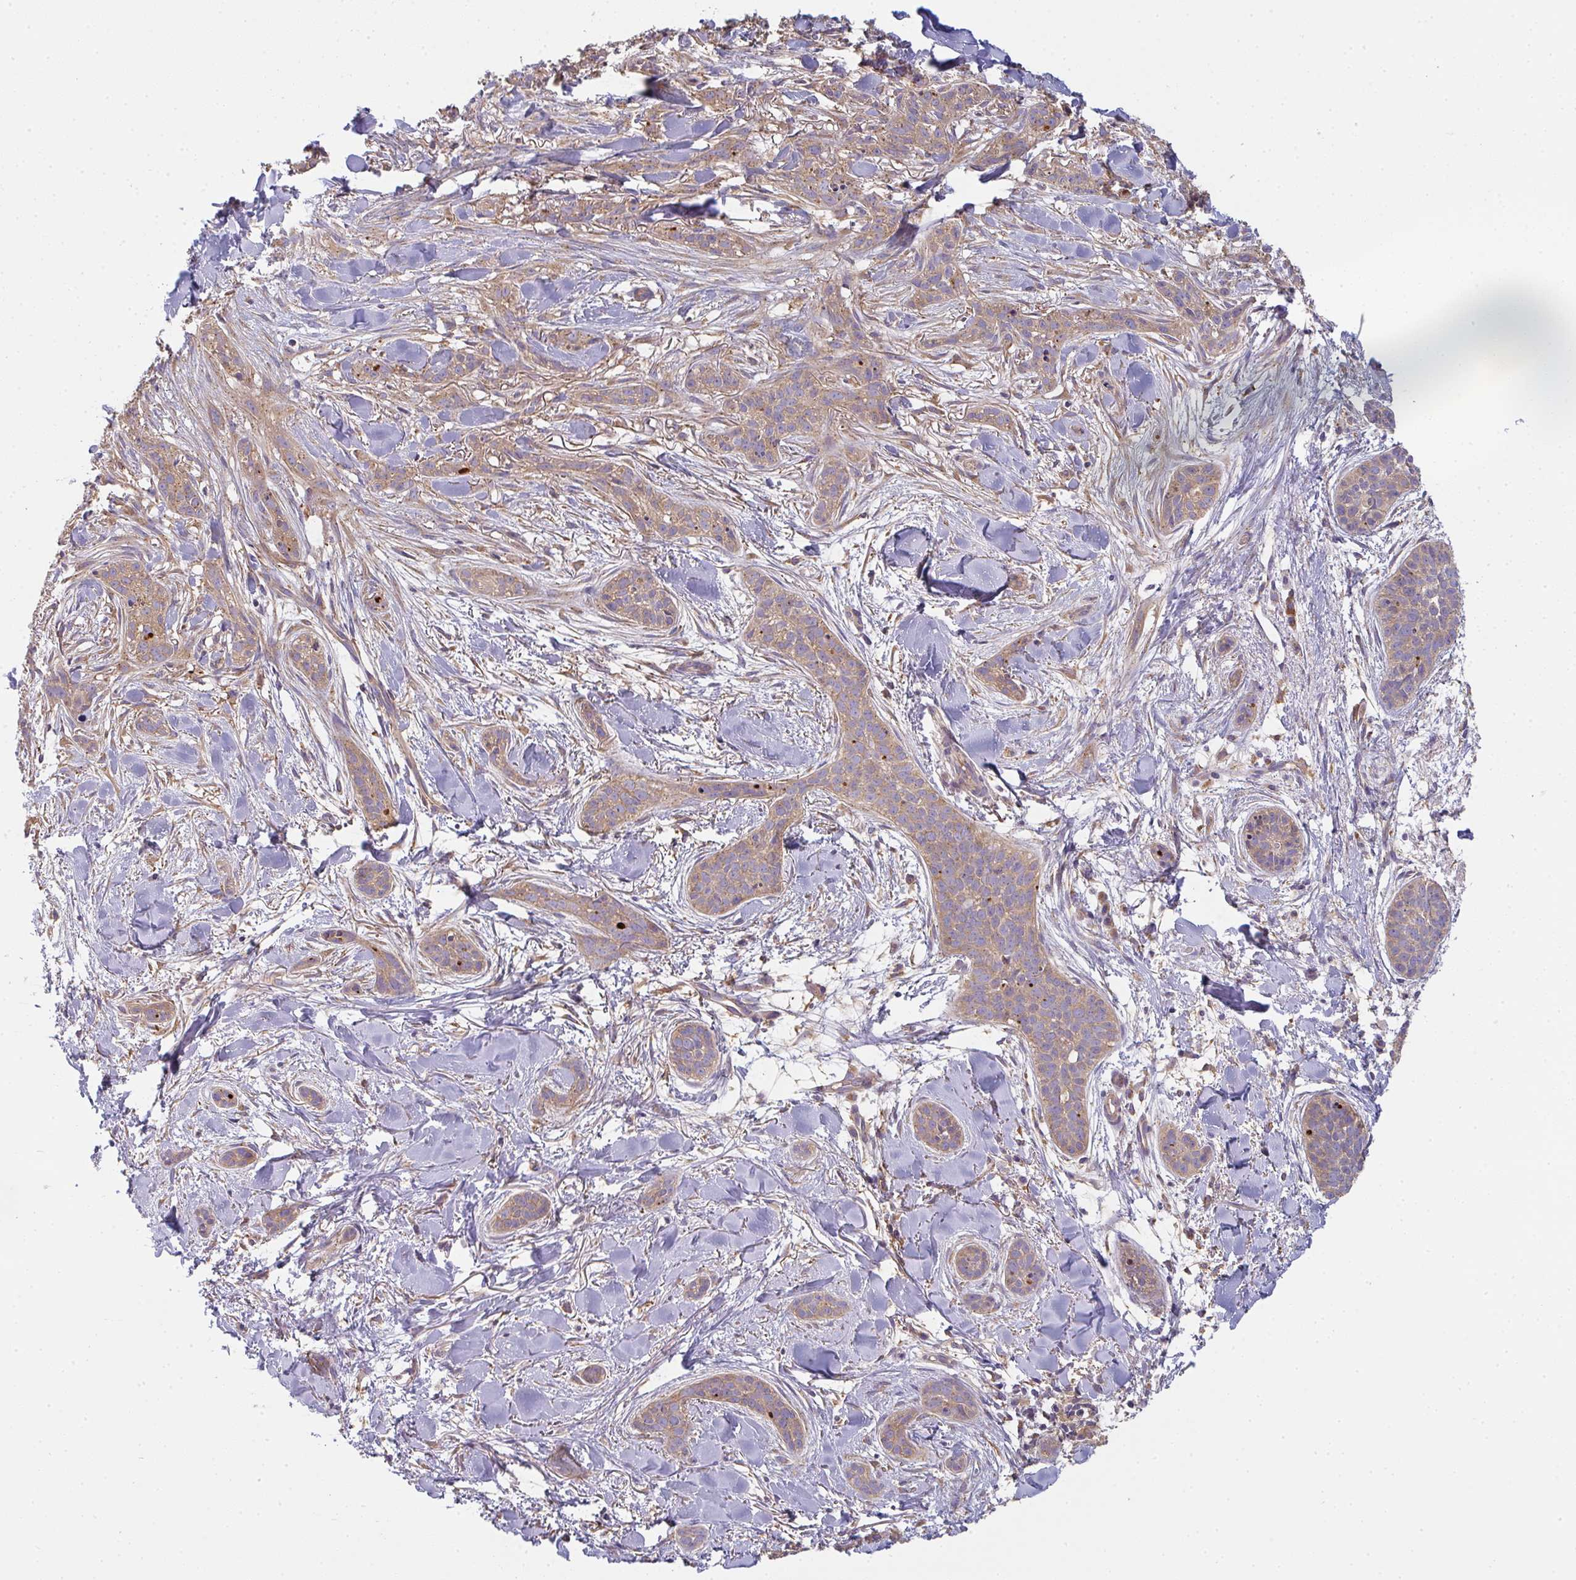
{"staining": {"intensity": "weak", "quantity": ">75%", "location": "cytoplasmic/membranous"}, "tissue": "skin cancer", "cell_type": "Tumor cells", "image_type": "cancer", "snomed": [{"axis": "morphology", "description": "Basal cell carcinoma"}, {"axis": "topography", "description": "Skin"}], "caption": "Skin basal cell carcinoma stained with a brown dye demonstrates weak cytoplasmic/membranous positive positivity in about >75% of tumor cells.", "gene": "SNX5", "patient": {"sex": "male", "age": 52}}